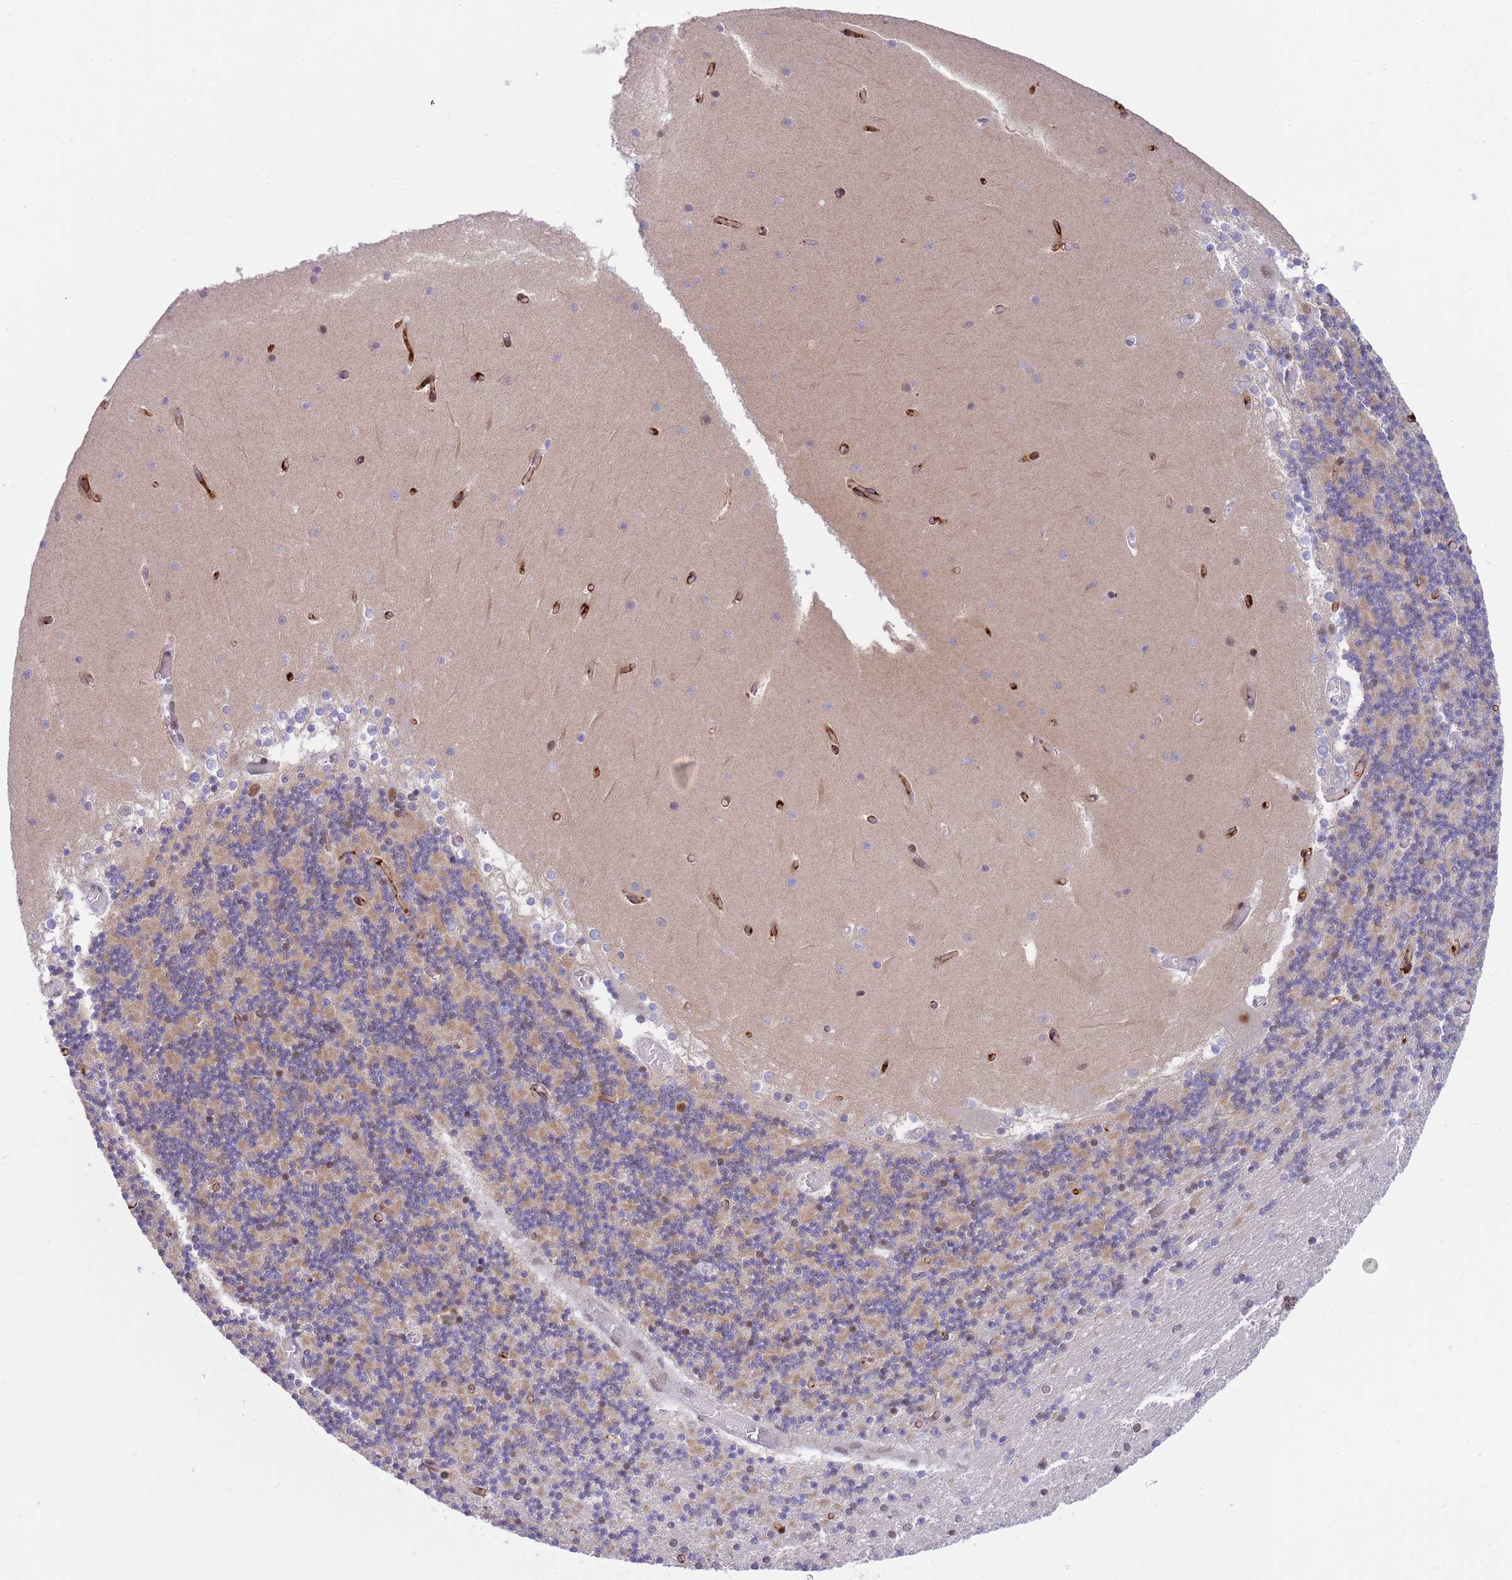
{"staining": {"intensity": "moderate", "quantity": "25%-75%", "location": "cytoplasmic/membranous,nuclear"}, "tissue": "cerebellum", "cell_type": "Cells in granular layer", "image_type": "normal", "snomed": [{"axis": "morphology", "description": "Normal tissue, NOS"}, {"axis": "topography", "description": "Cerebellum"}], "caption": "The histopathology image exhibits immunohistochemical staining of normal cerebellum. There is moderate cytoplasmic/membranous,nuclear positivity is appreciated in about 25%-75% of cells in granular layer.", "gene": "RFX1", "patient": {"sex": "female", "age": 28}}